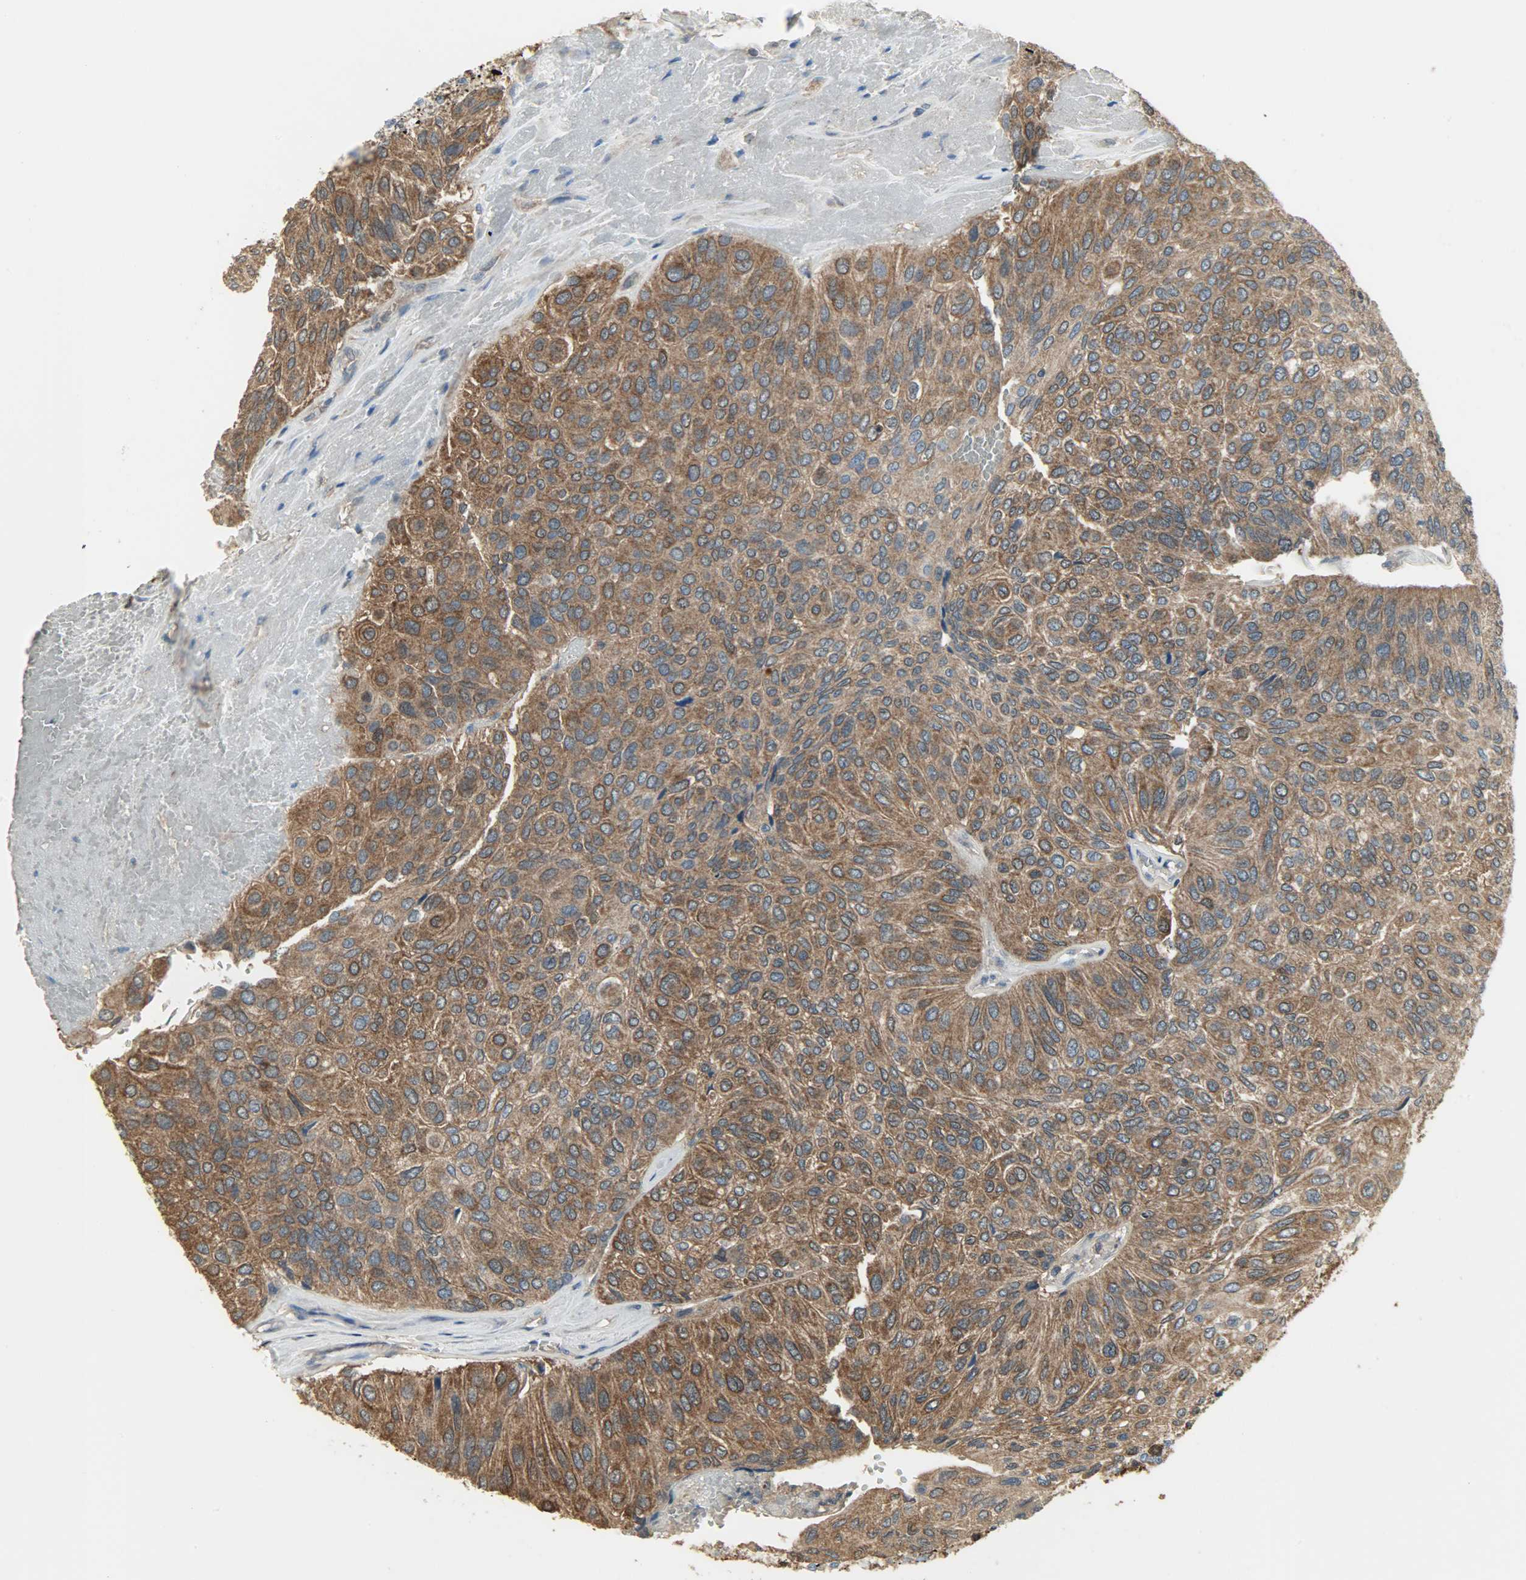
{"staining": {"intensity": "strong", "quantity": ">75%", "location": "cytoplasmic/membranous"}, "tissue": "urothelial cancer", "cell_type": "Tumor cells", "image_type": "cancer", "snomed": [{"axis": "morphology", "description": "Urothelial carcinoma, High grade"}, {"axis": "topography", "description": "Urinary bladder"}], "caption": "The histopathology image displays immunohistochemical staining of urothelial carcinoma (high-grade). There is strong cytoplasmic/membranous staining is appreciated in approximately >75% of tumor cells. Nuclei are stained in blue.", "gene": "LDHB", "patient": {"sex": "male", "age": 66}}